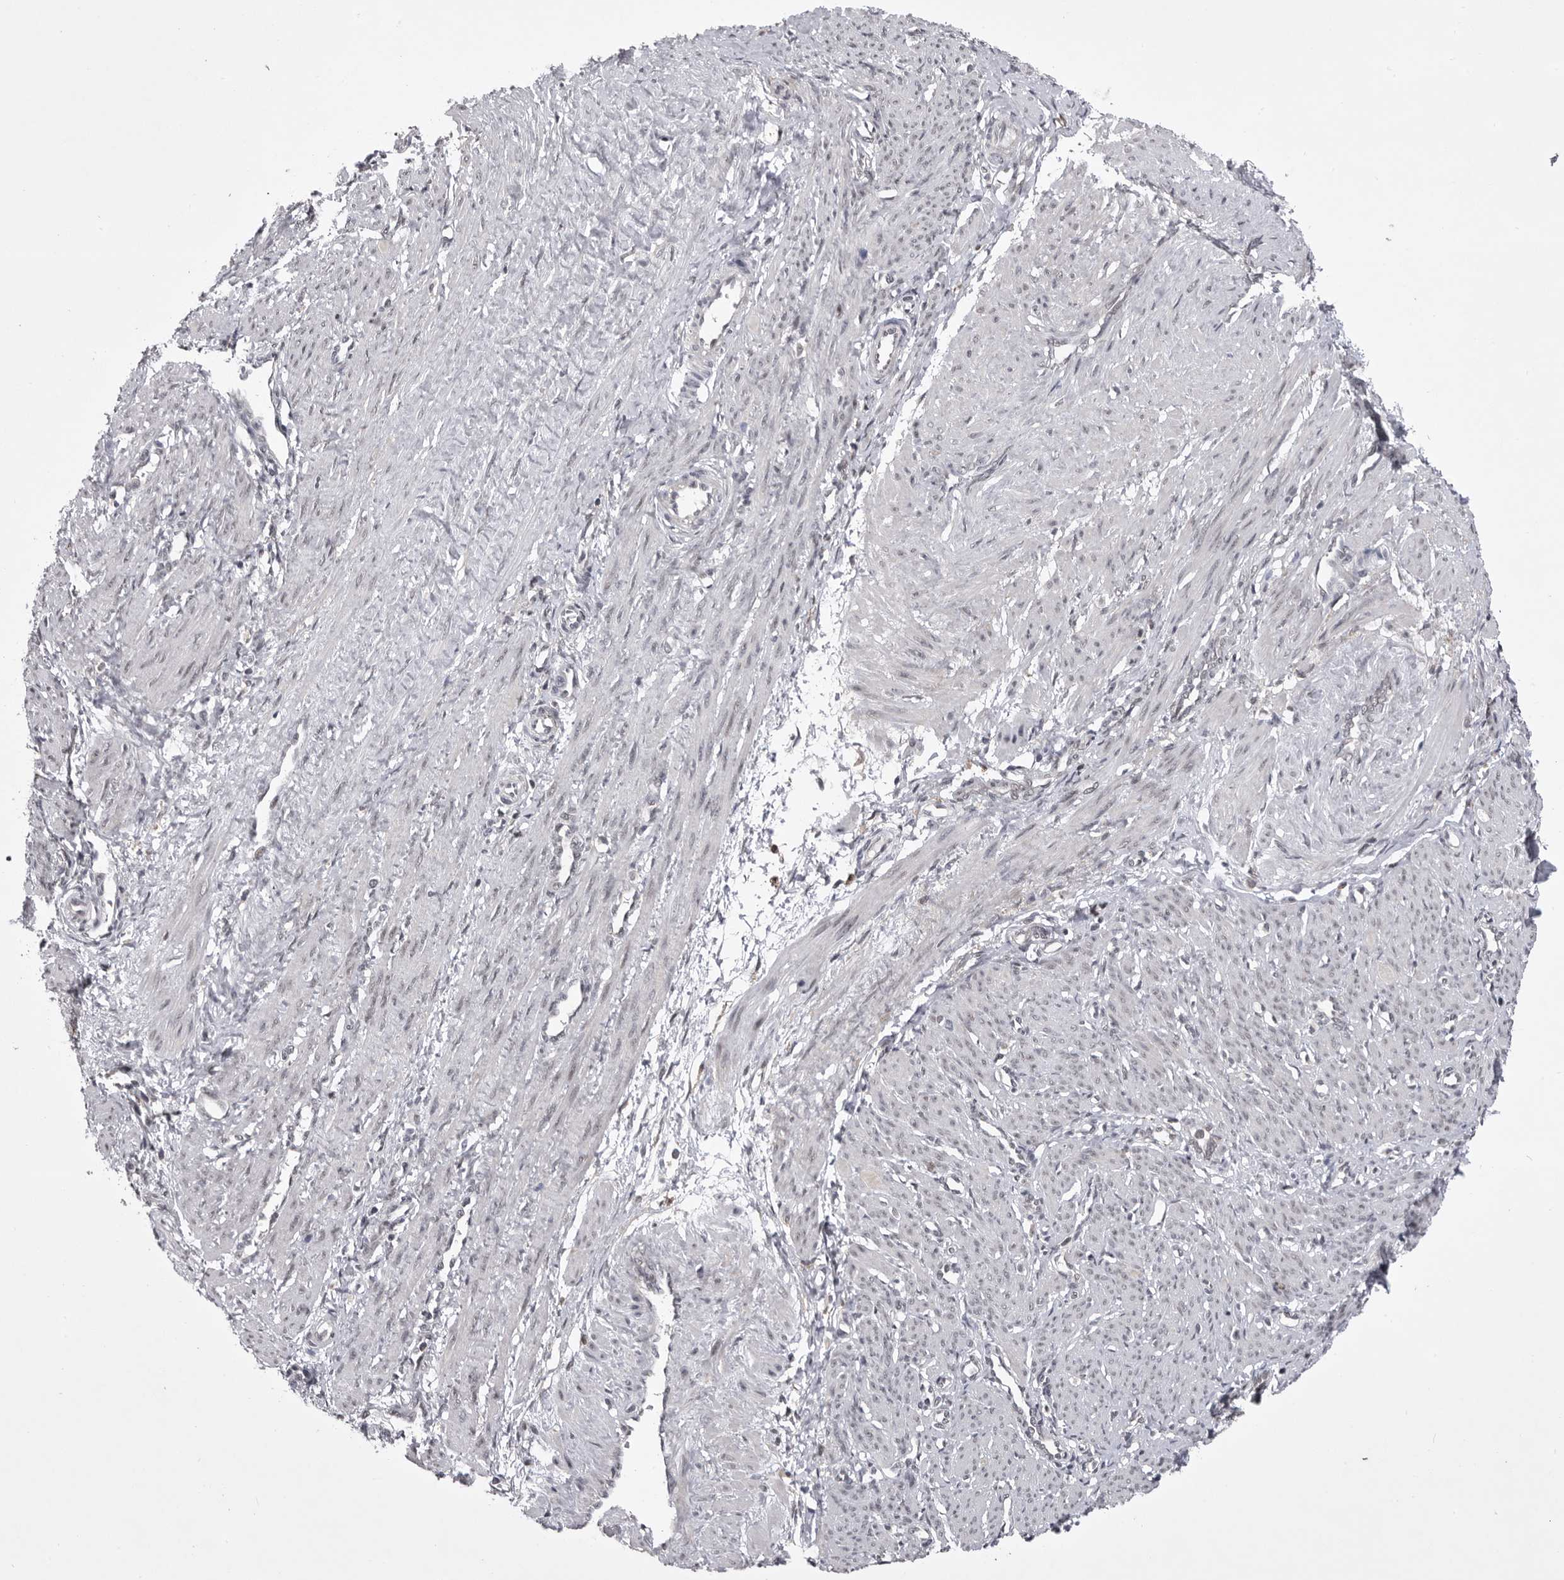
{"staining": {"intensity": "negative", "quantity": "none", "location": "none"}, "tissue": "smooth muscle", "cell_type": "Smooth muscle cells", "image_type": "normal", "snomed": [{"axis": "morphology", "description": "Normal tissue, NOS"}, {"axis": "topography", "description": "Endometrium"}], "caption": "This is a photomicrograph of IHC staining of benign smooth muscle, which shows no staining in smooth muscle cells.", "gene": "PRPF3", "patient": {"sex": "female", "age": 33}}